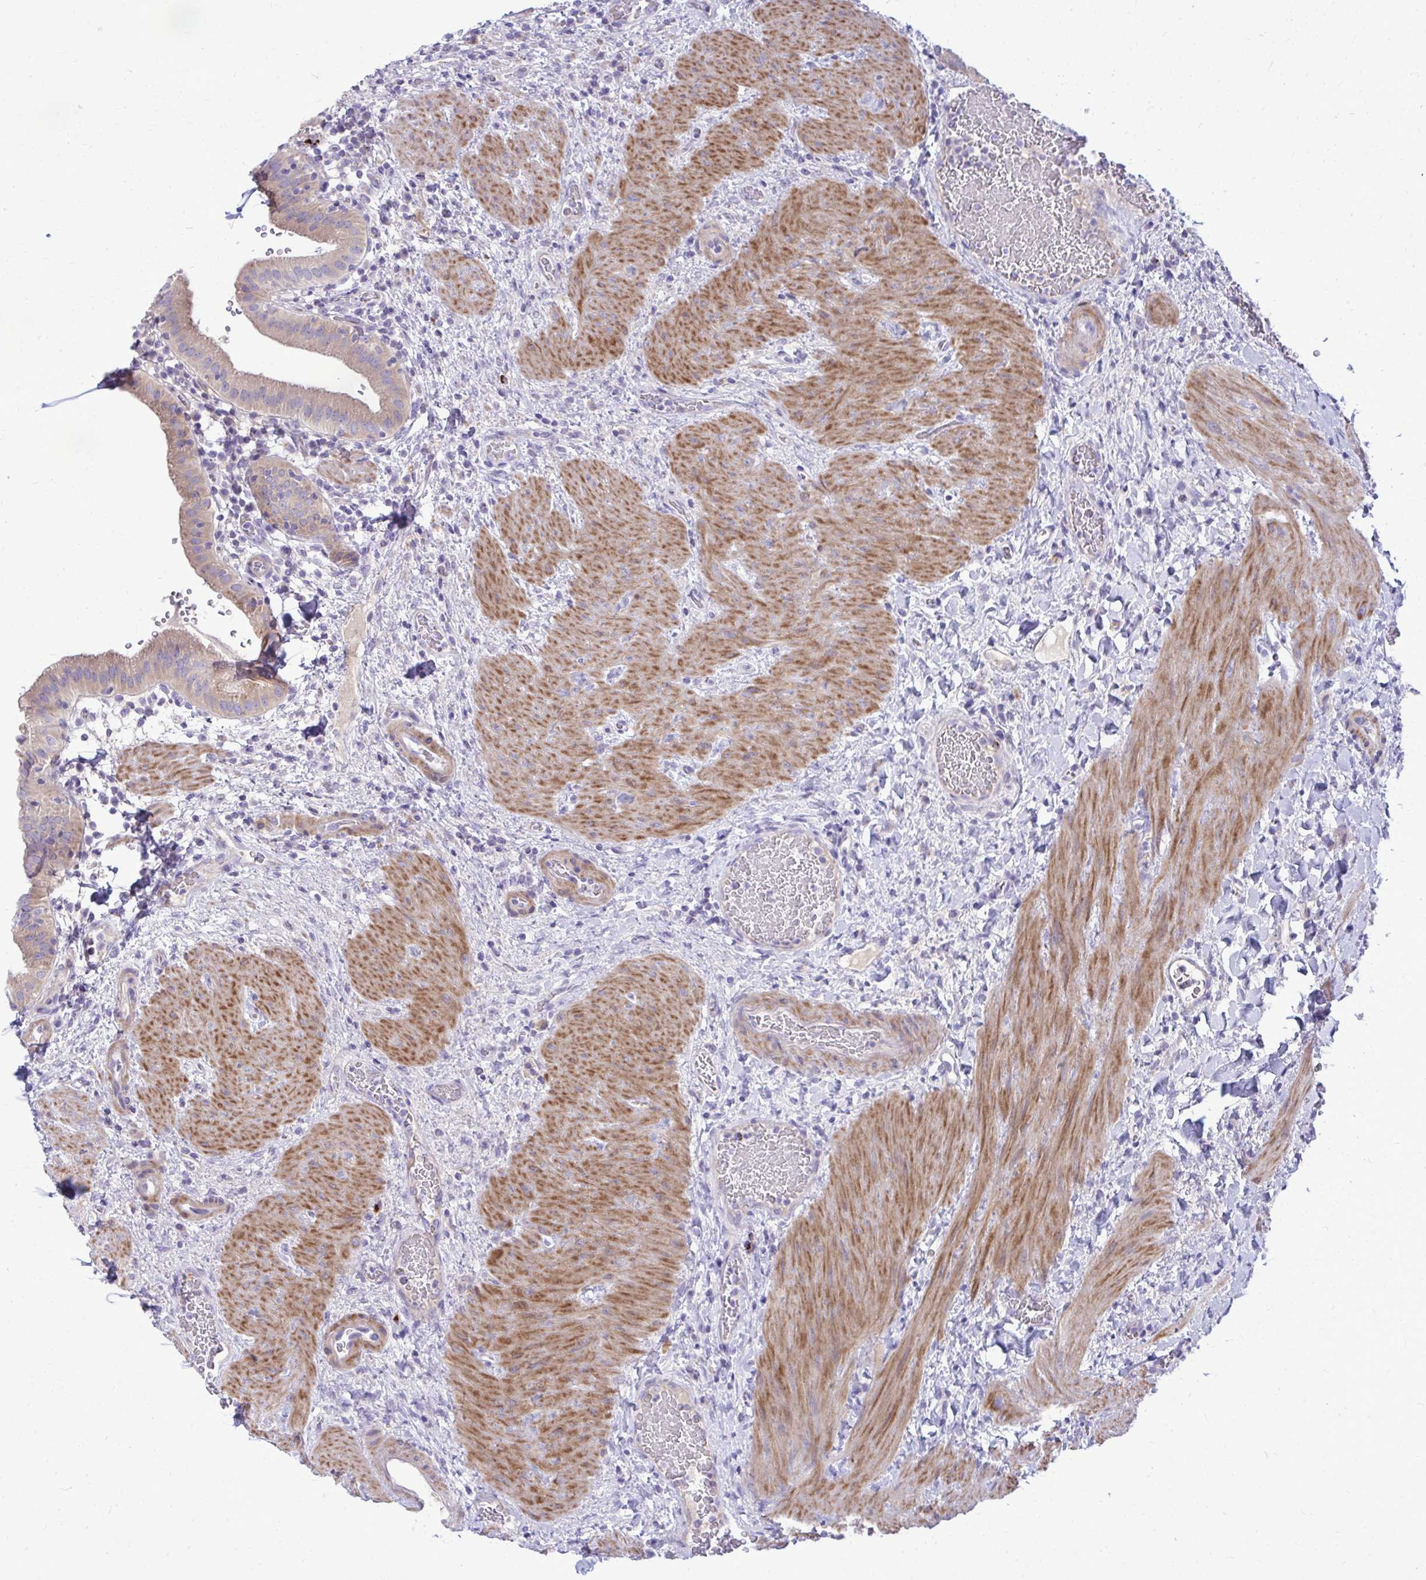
{"staining": {"intensity": "moderate", "quantity": "25%-75%", "location": "cytoplasmic/membranous"}, "tissue": "gallbladder", "cell_type": "Glandular cells", "image_type": "normal", "snomed": [{"axis": "morphology", "description": "Normal tissue, NOS"}, {"axis": "topography", "description": "Gallbladder"}], "caption": "This is a micrograph of IHC staining of benign gallbladder, which shows moderate positivity in the cytoplasmic/membranous of glandular cells.", "gene": "TP53I11", "patient": {"sex": "male", "age": 26}}